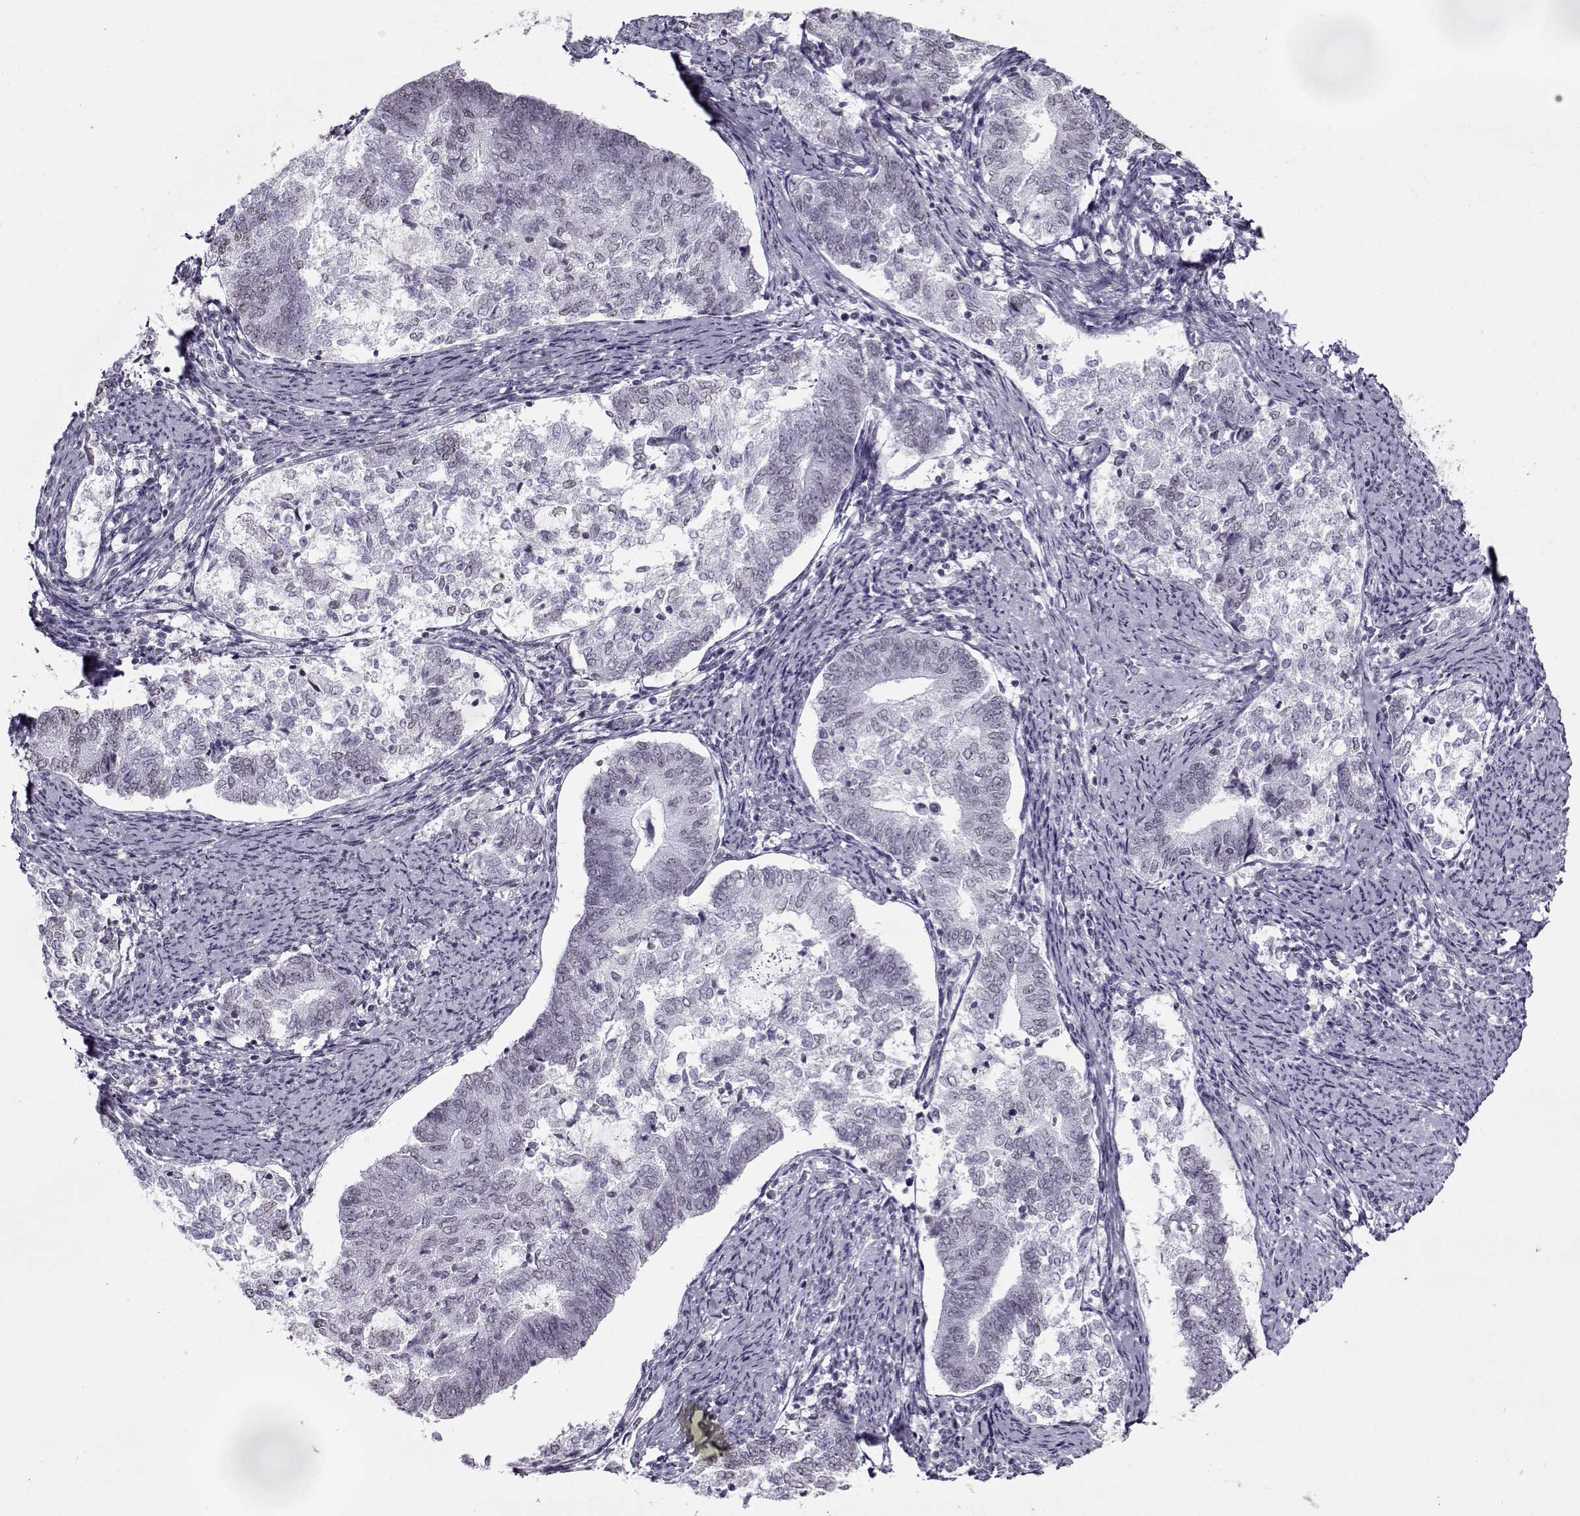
{"staining": {"intensity": "negative", "quantity": "none", "location": "none"}, "tissue": "endometrial cancer", "cell_type": "Tumor cells", "image_type": "cancer", "snomed": [{"axis": "morphology", "description": "Adenocarcinoma, NOS"}, {"axis": "topography", "description": "Endometrium"}], "caption": "An image of endometrial cancer (adenocarcinoma) stained for a protein demonstrates no brown staining in tumor cells.", "gene": "PRMT8", "patient": {"sex": "female", "age": 65}}